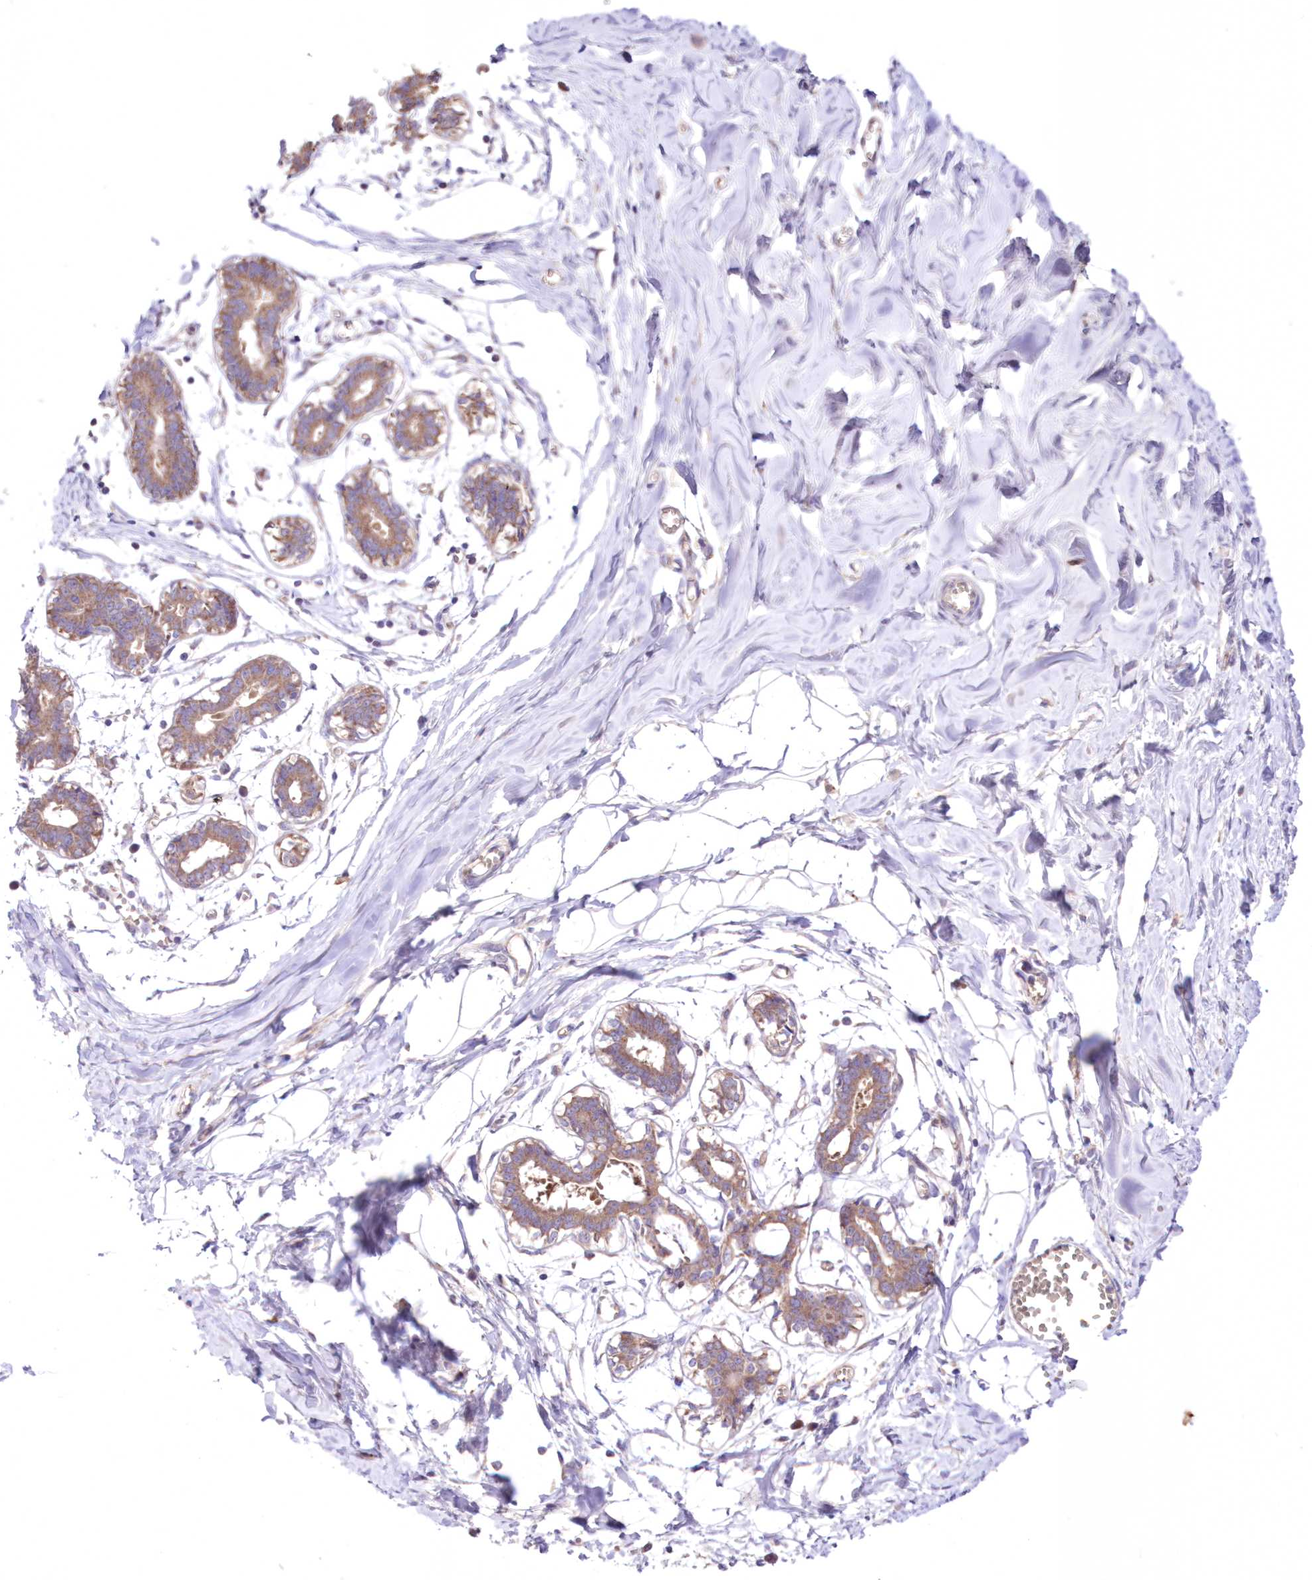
{"staining": {"intensity": "negative", "quantity": "none", "location": "none"}, "tissue": "breast", "cell_type": "Adipocytes", "image_type": "normal", "snomed": [{"axis": "morphology", "description": "Normal tissue, NOS"}, {"axis": "topography", "description": "Breast"}], "caption": "There is no significant expression in adipocytes of breast. The staining is performed using DAB (3,3'-diaminobenzidine) brown chromogen with nuclei counter-stained in using hematoxylin.", "gene": "FCHO2", "patient": {"sex": "female", "age": 27}}